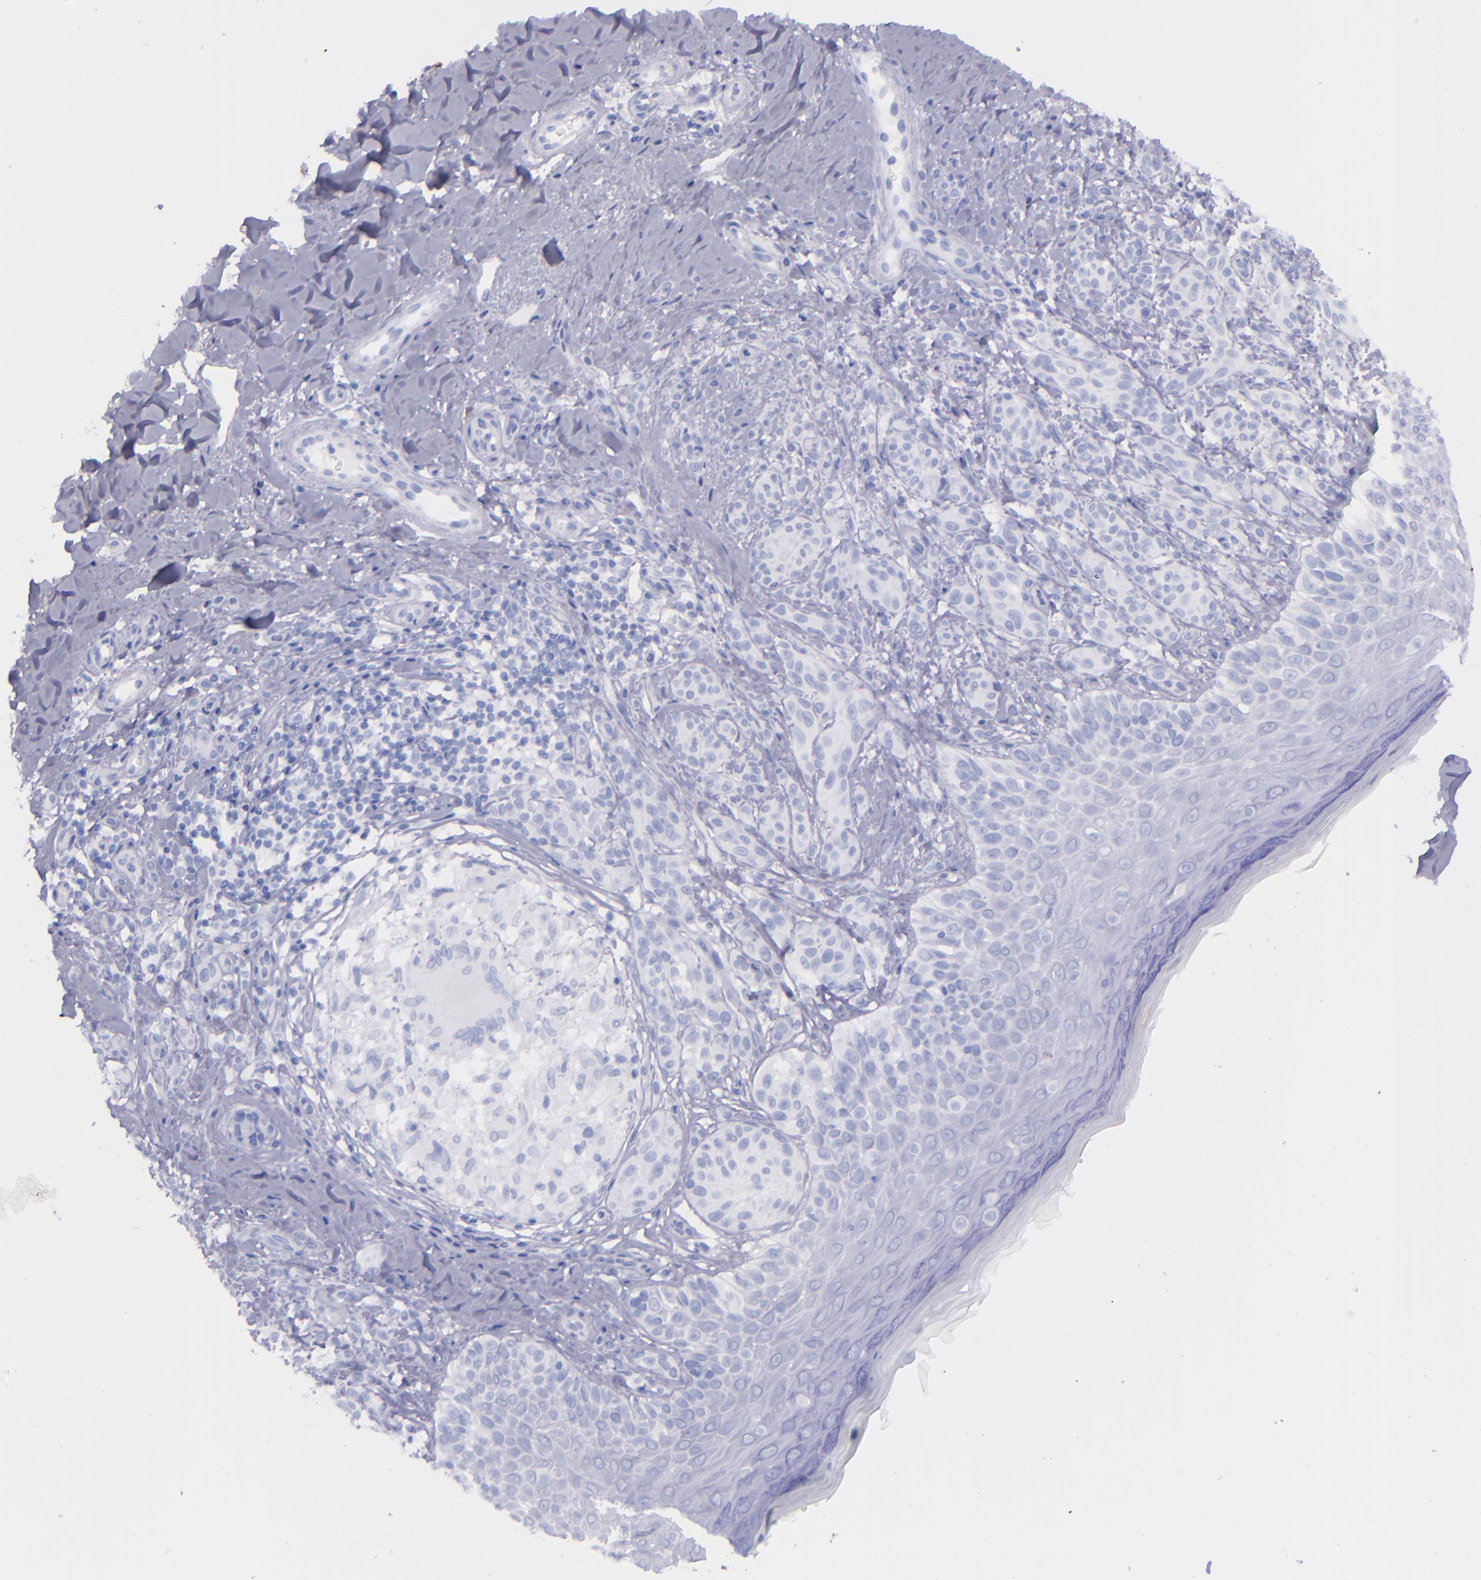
{"staining": {"intensity": "negative", "quantity": "none", "location": "none"}, "tissue": "melanoma", "cell_type": "Tumor cells", "image_type": "cancer", "snomed": [{"axis": "morphology", "description": "Malignant melanoma, NOS"}, {"axis": "topography", "description": "Skin"}], "caption": "Tumor cells show no significant staining in melanoma.", "gene": "SFTPA2", "patient": {"sex": "male", "age": 57}}